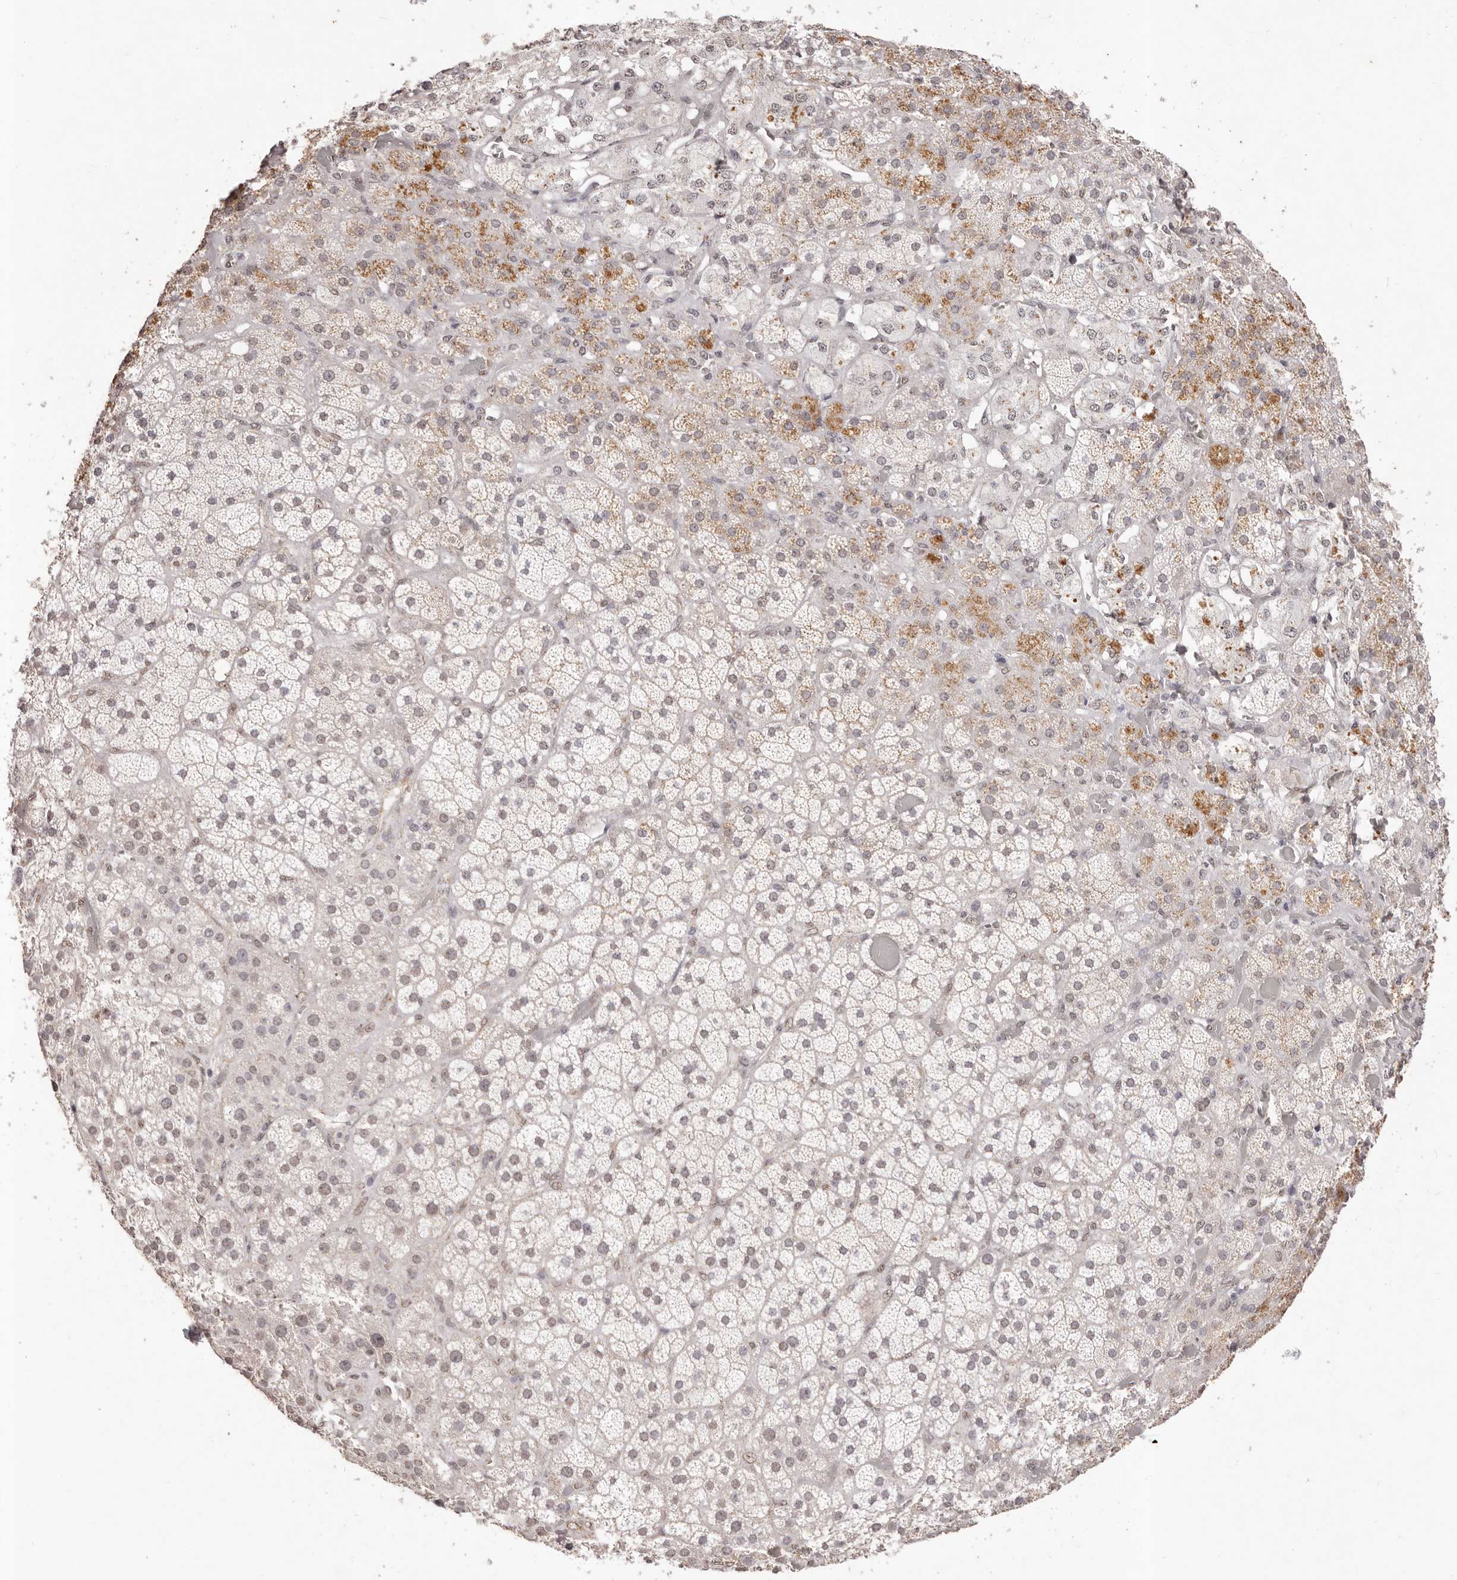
{"staining": {"intensity": "moderate", "quantity": "<25%", "location": "cytoplasmic/membranous"}, "tissue": "adrenal gland", "cell_type": "Glandular cells", "image_type": "normal", "snomed": [{"axis": "morphology", "description": "Normal tissue, NOS"}, {"axis": "topography", "description": "Adrenal gland"}], "caption": "Immunohistochemical staining of unremarkable human adrenal gland displays low levels of moderate cytoplasmic/membranous staining in approximately <25% of glandular cells. (Brightfield microscopy of DAB IHC at high magnification).", "gene": "RPS6KA5", "patient": {"sex": "male", "age": 57}}